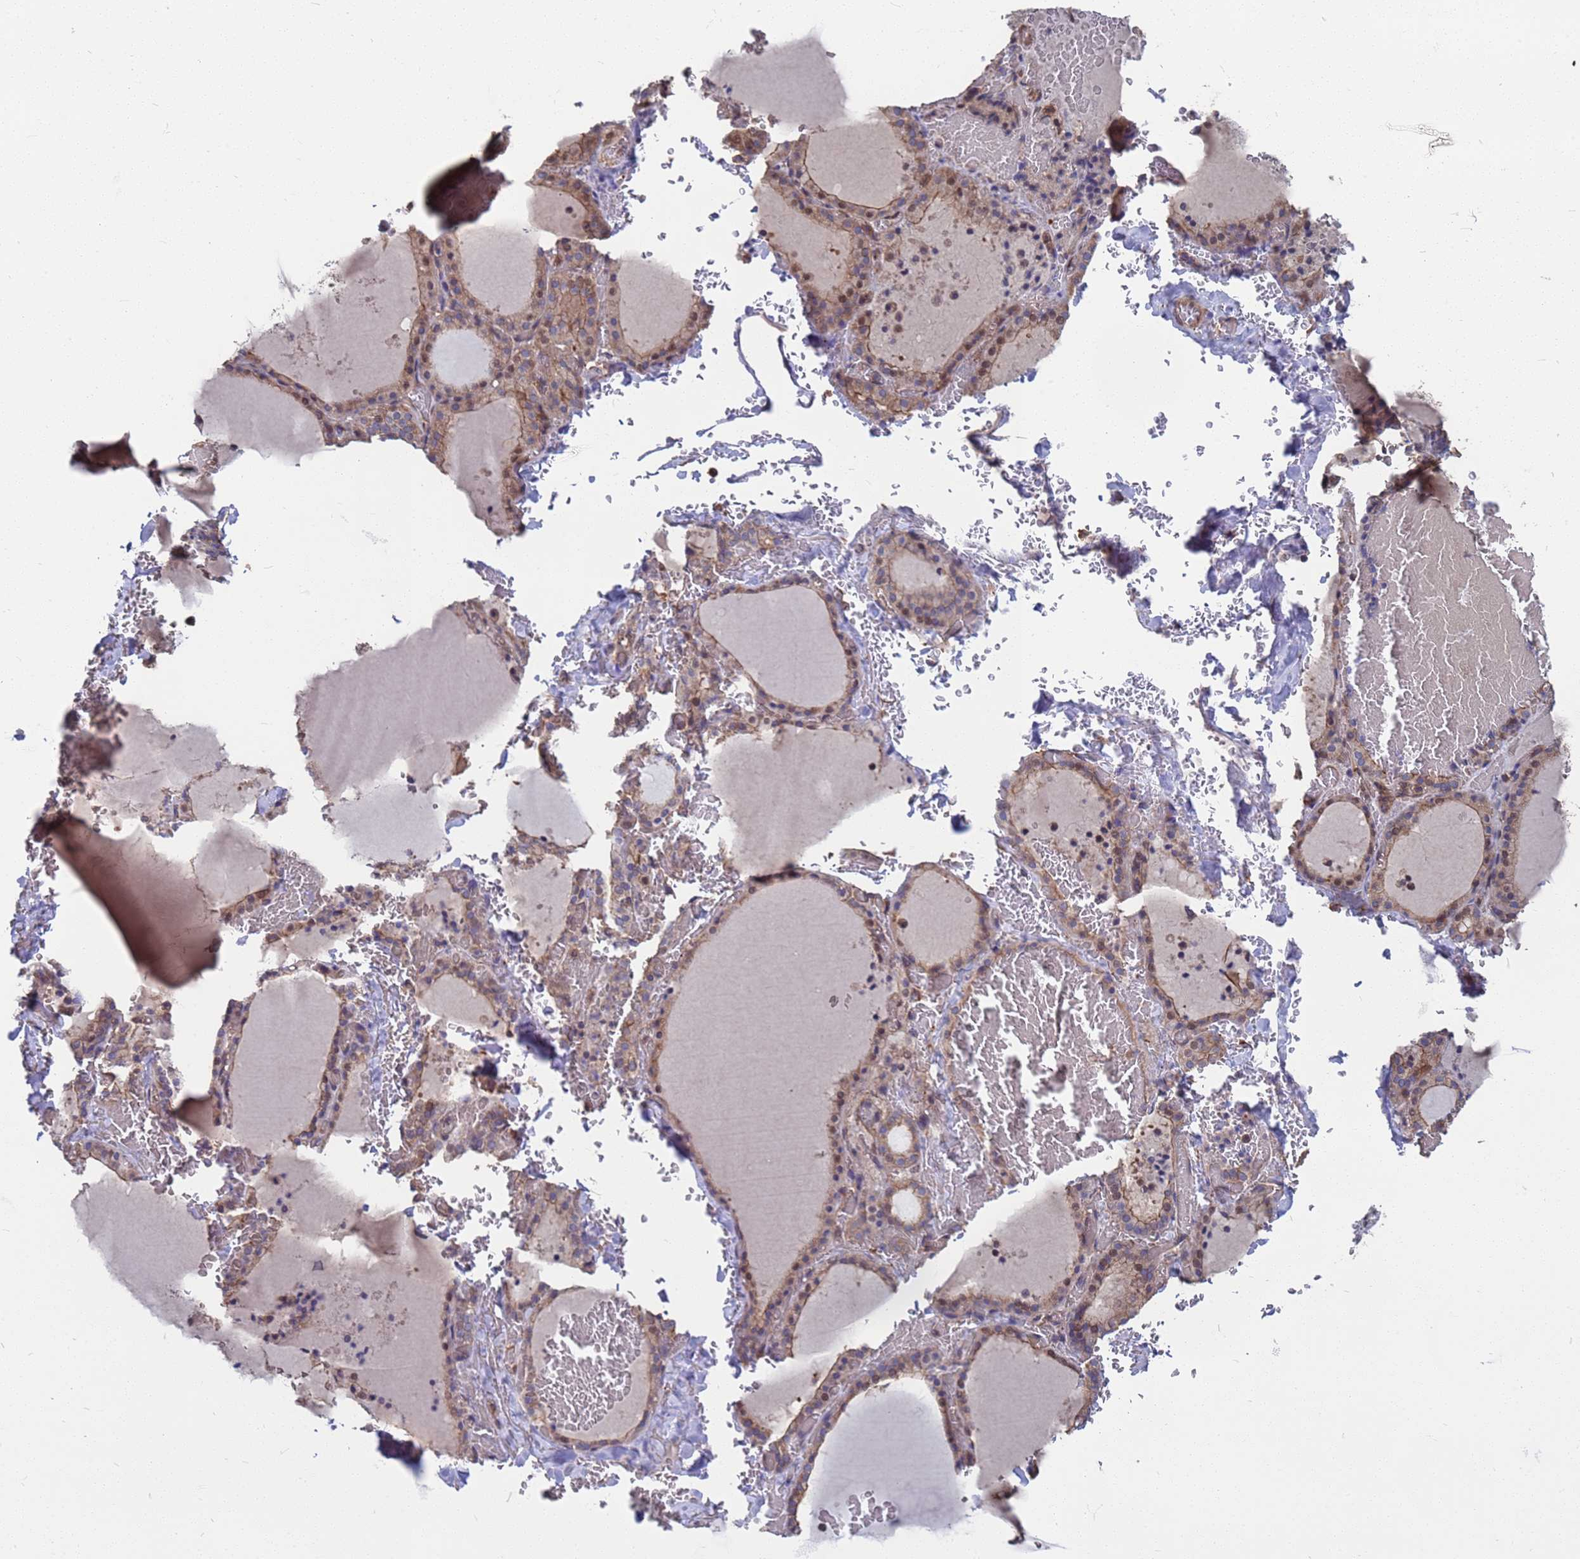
{"staining": {"intensity": "moderate", "quantity": ">75%", "location": "cytoplasmic/membranous"}, "tissue": "thyroid gland", "cell_type": "Glandular cells", "image_type": "normal", "snomed": [{"axis": "morphology", "description": "Normal tissue, NOS"}, {"axis": "topography", "description": "Thyroid gland"}], "caption": "Benign thyroid gland was stained to show a protein in brown. There is medium levels of moderate cytoplasmic/membranous staining in approximately >75% of glandular cells. (brown staining indicates protein expression, while blue staining denotes nuclei).", "gene": "NDUFAF6", "patient": {"sex": "female", "age": 39}}